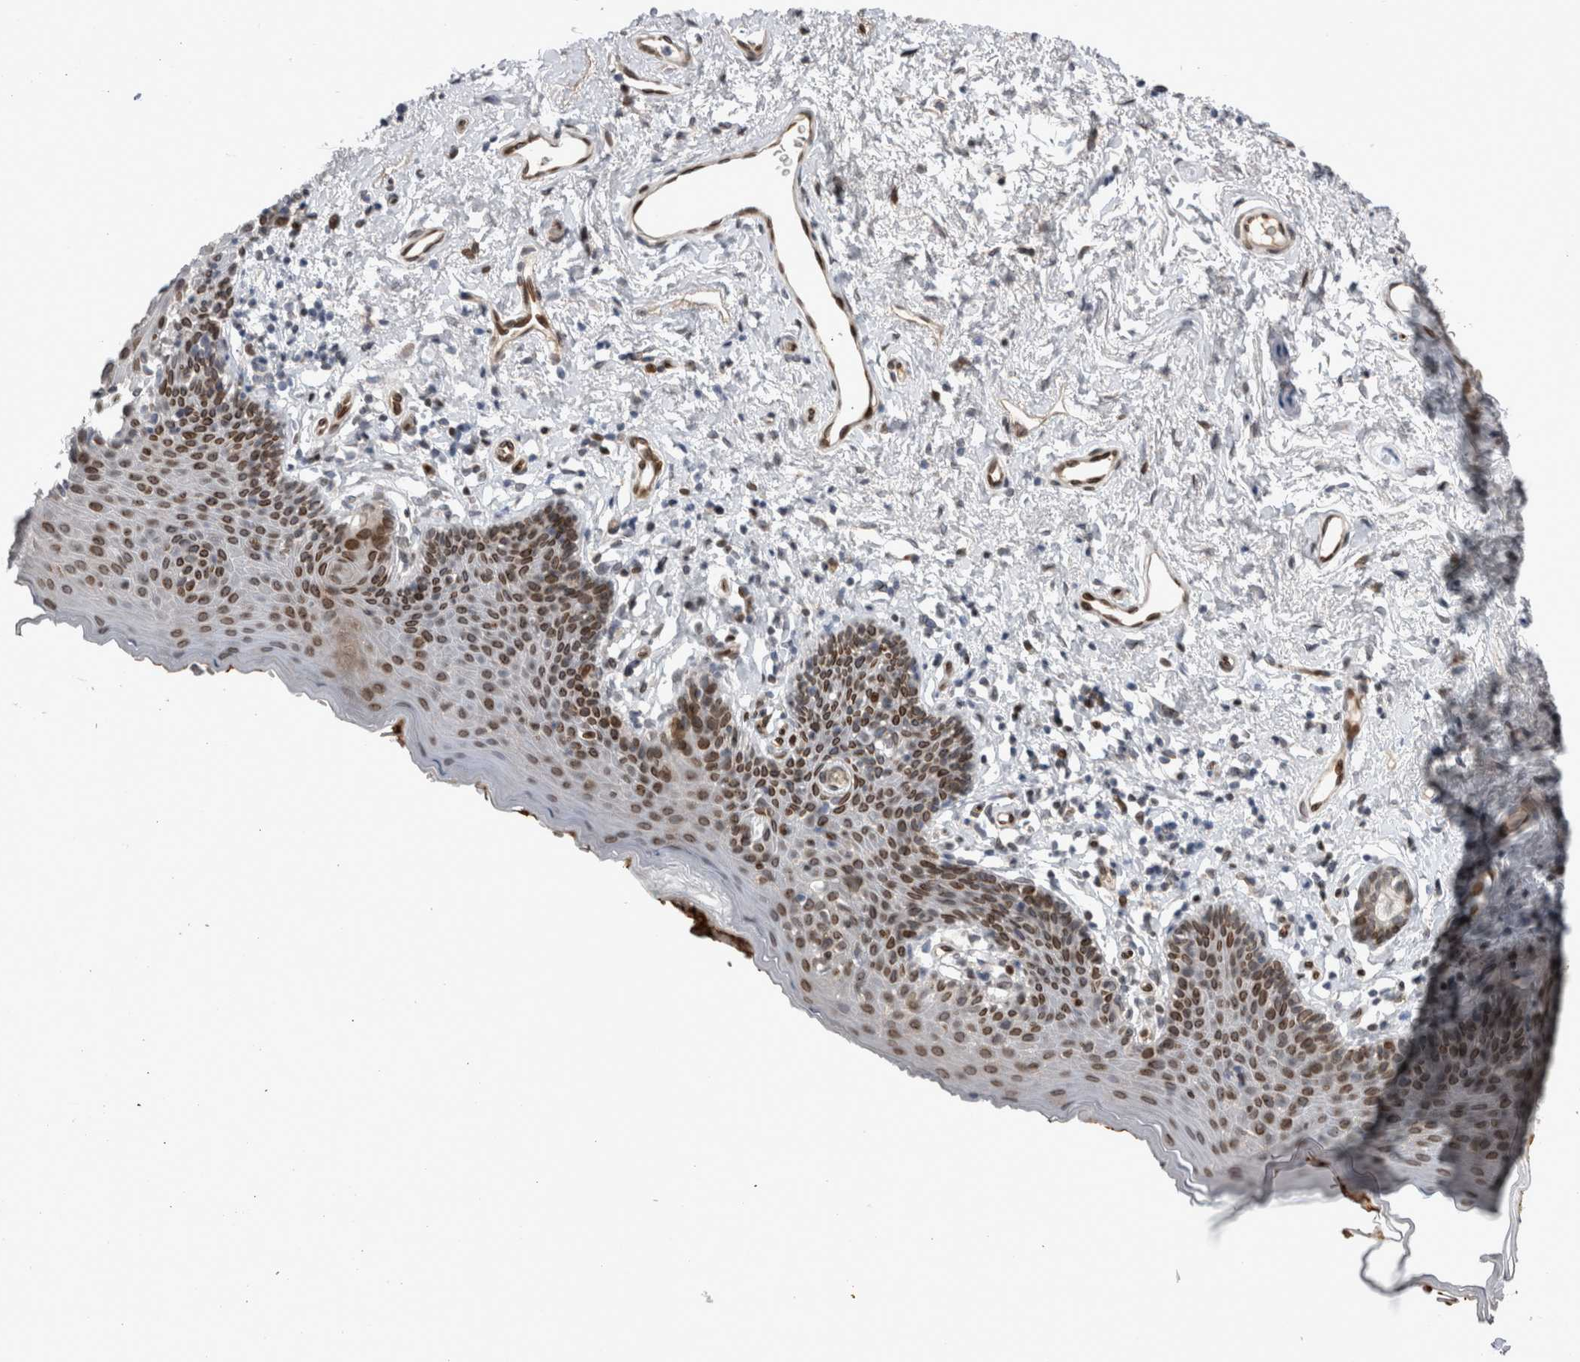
{"staining": {"intensity": "moderate", "quantity": ">75%", "location": "cytoplasmic/membranous,nuclear"}, "tissue": "skin", "cell_type": "Epidermal cells", "image_type": "normal", "snomed": [{"axis": "morphology", "description": "Normal tissue, NOS"}, {"axis": "topography", "description": "Vulva"}], "caption": "Immunohistochemistry (IHC) of unremarkable skin shows medium levels of moderate cytoplasmic/membranous,nuclear positivity in approximately >75% of epidermal cells.", "gene": "DMTN", "patient": {"sex": "female", "age": 66}}